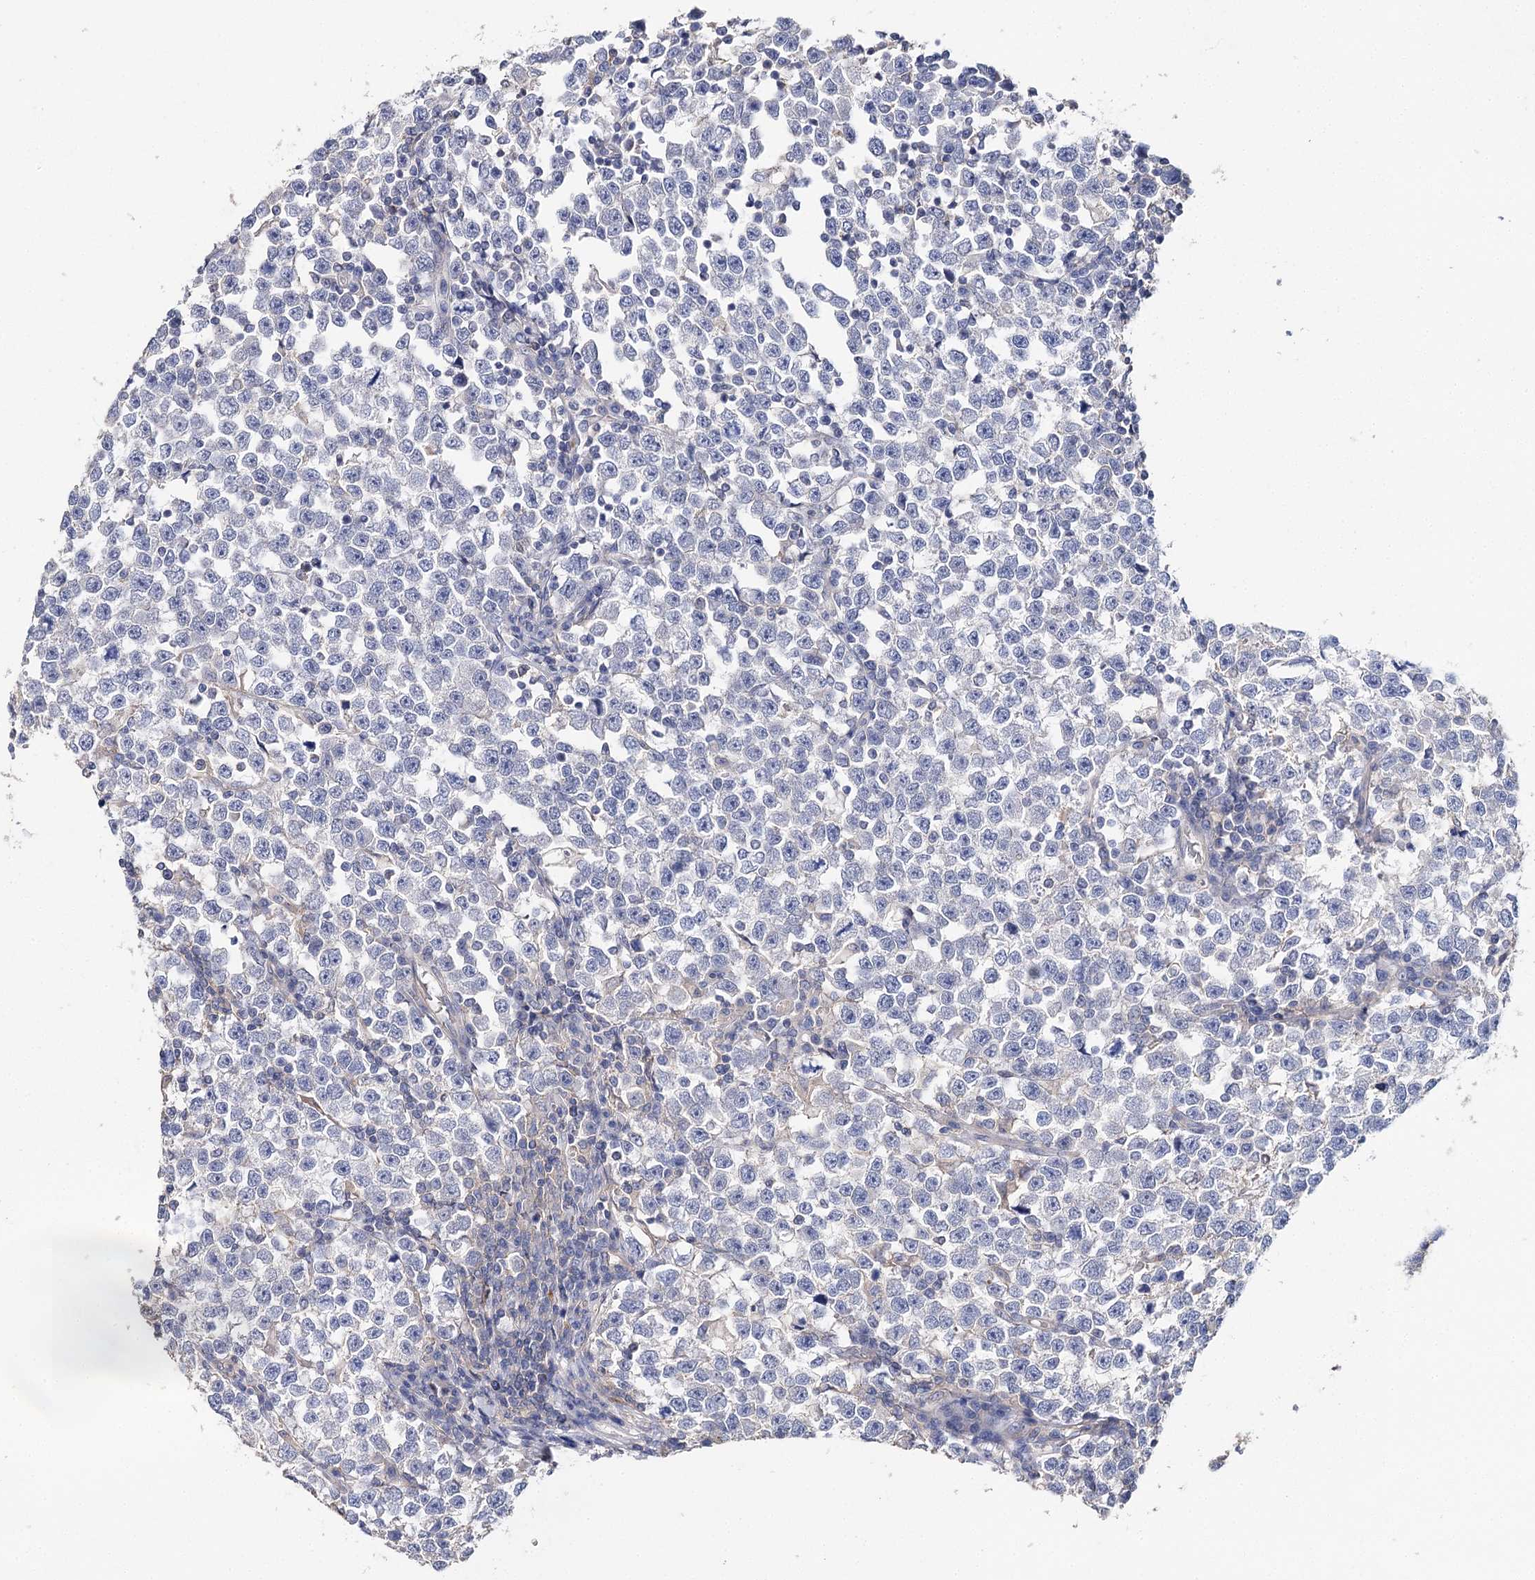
{"staining": {"intensity": "negative", "quantity": "none", "location": "none"}, "tissue": "testis cancer", "cell_type": "Tumor cells", "image_type": "cancer", "snomed": [{"axis": "morphology", "description": "Normal tissue, NOS"}, {"axis": "morphology", "description": "Seminoma, NOS"}, {"axis": "topography", "description": "Testis"}], "caption": "This micrograph is of seminoma (testis) stained with IHC to label a protein in brown with the nuclei are counter-stained blue. There is no positivity in tumor cells. The staining was performed using DAB (3,3'-diaminobenzidine) to visualize the protein expression in brown, while the nuclei were stained in blue with hematoxylin (Magnification: 20x).", "gene": "EPYC", "patient": {"sex": "male", "age": 43}}